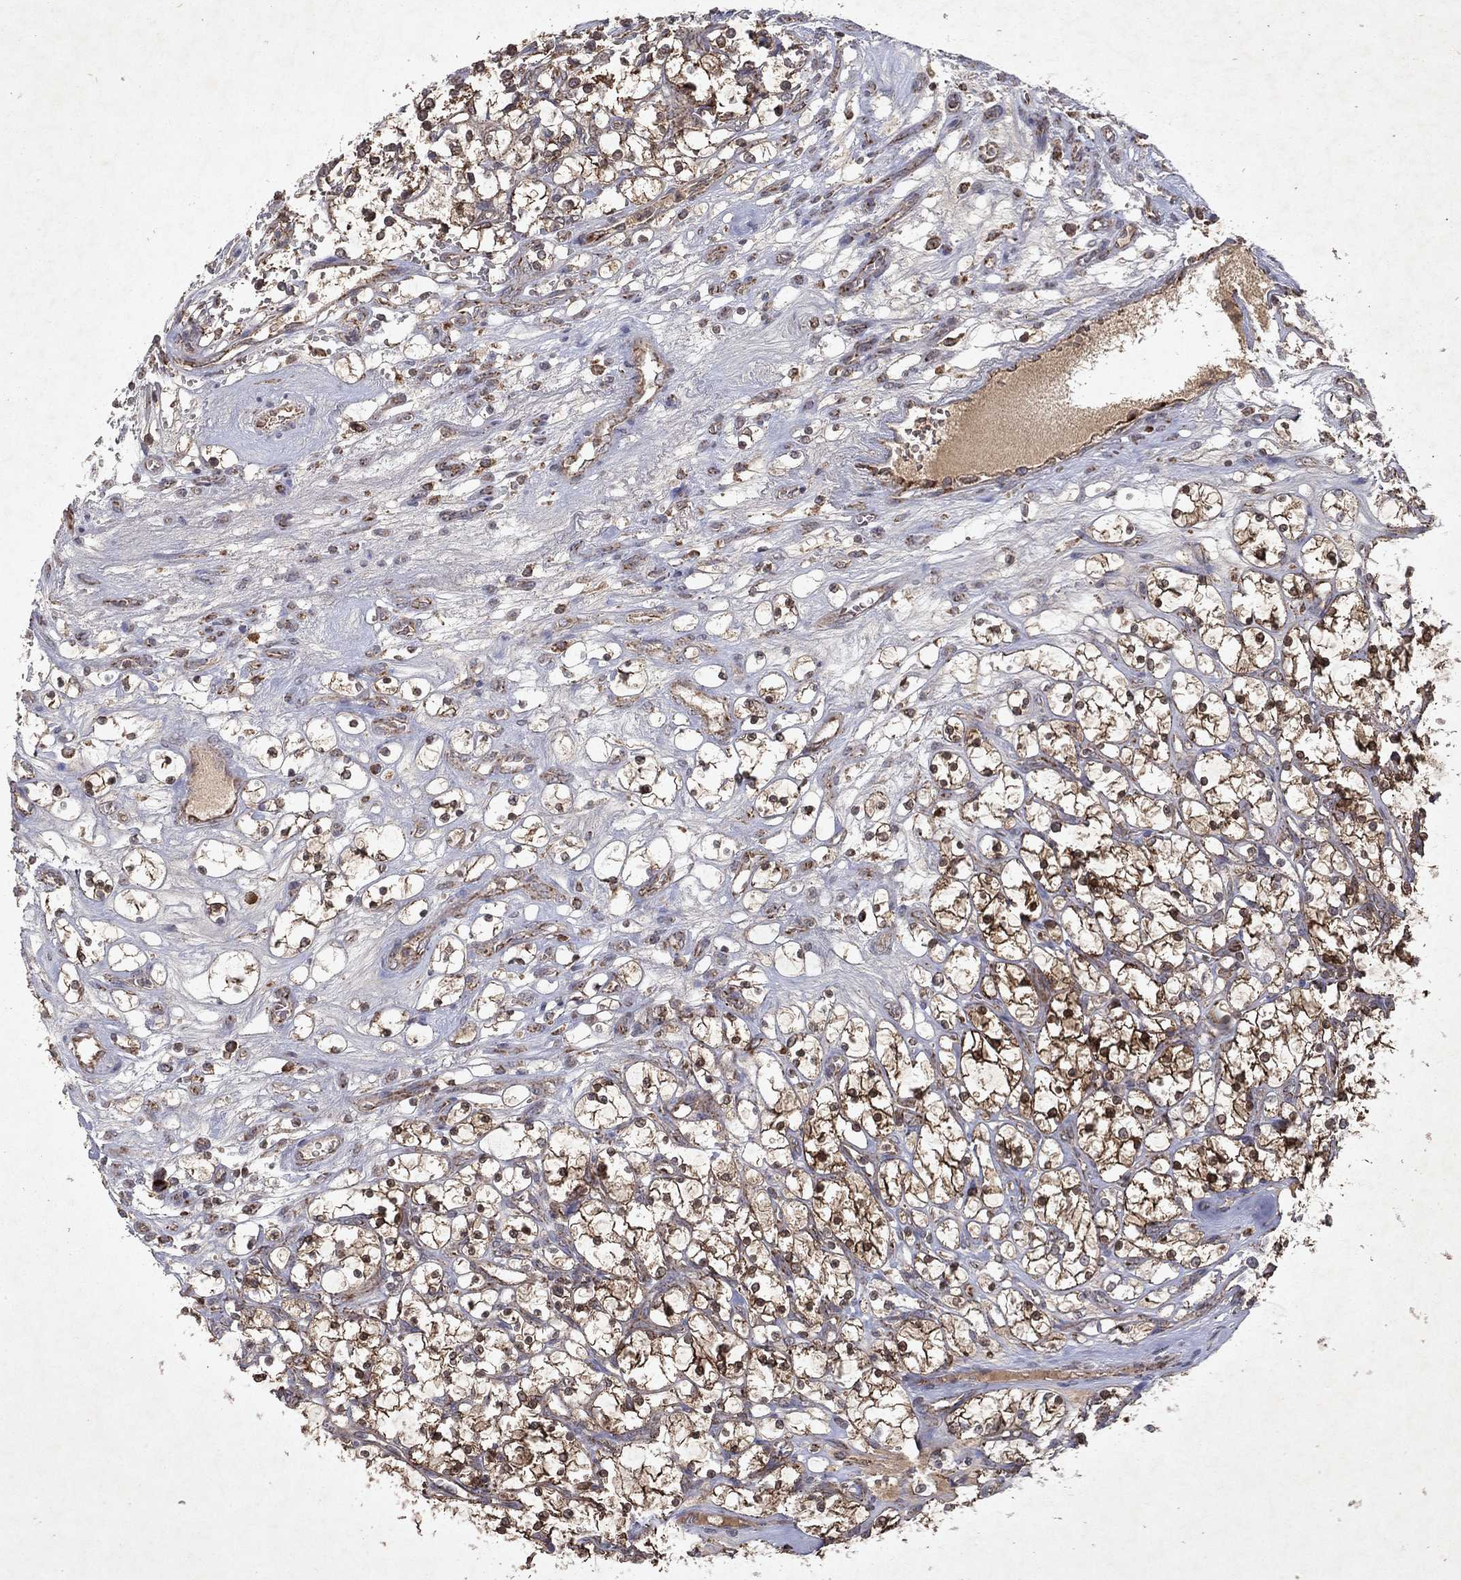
{"staining": {"intensity": "moderate", "quantity": "25%-75%", "location": "cytoplasmic/membranous"}, "tissue": "renal cancer", "cell_type": "Tumor cells", "image_type": "cancer", "snomed": [{"axis": "morphology", "description": "Adenocarcinoma, NOS"}, {"axis": "topography", "description": "Kidney"}], "caption": "Adenocarcinoma (renal) stained for a protein (brown) exhibits moderate cytoplasmic/membranous positive positivity in approximately 25%-75% of tumor cells.", "gene": "PYROXD2", "patient": {"sex": "female", "age": 69}}